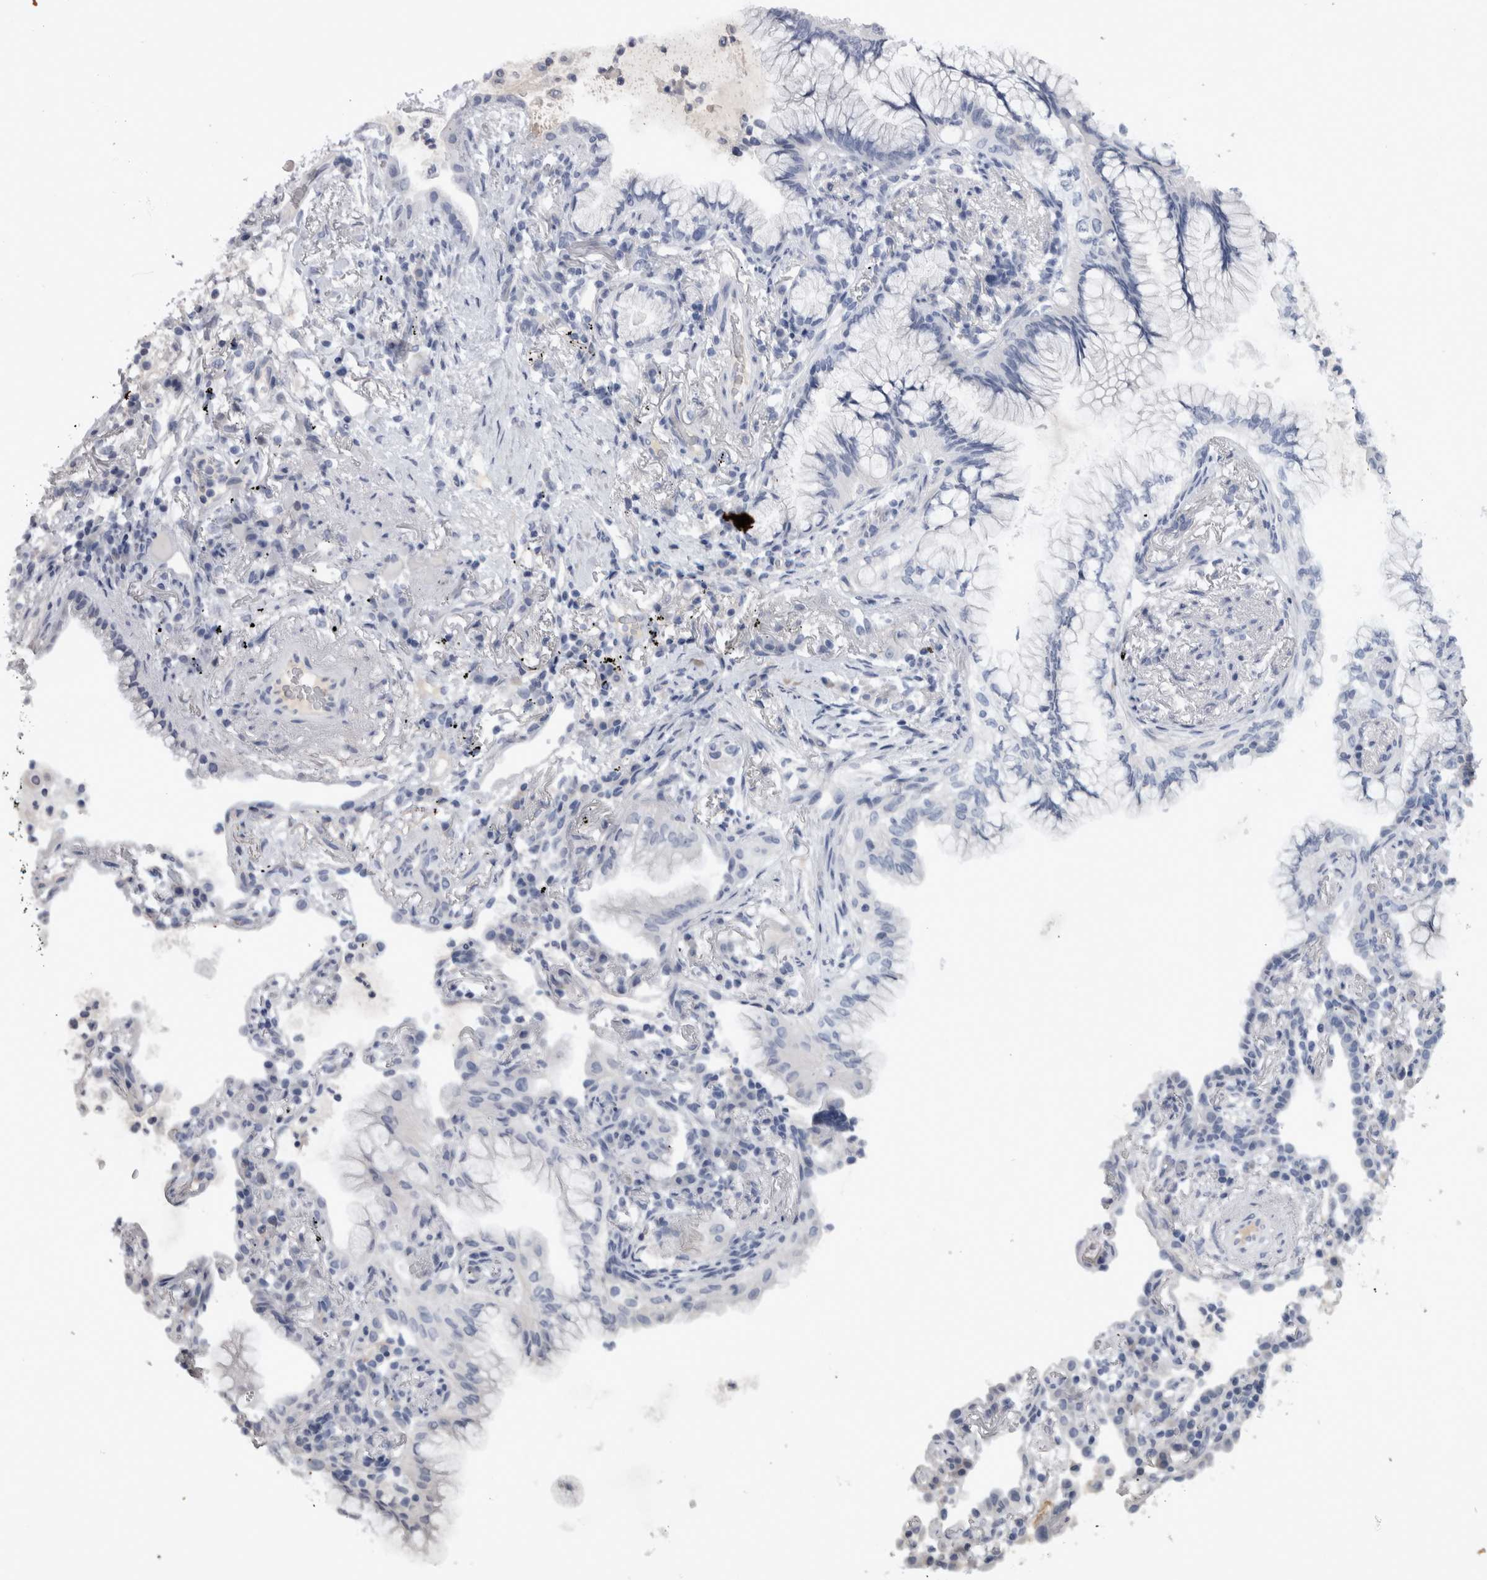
{"staining": {"intensity": "negative", "quantity": "none", "location": "none"}, "tissue": "lung cancer", "cell_type": "Tumor cells", "image_type": "cancer", "snomed": [{"axis": "morphology", "description": "Adenocarcinoma, NOS"}, {"axis": "topography", "description": "Lung"}], "caption": "High magnification brightfield microscopy of lung cancer (adenocarcinoma) stained with DAB (brown) and counterstained with hematoxylin (blue): tumor cells show no significant positivity.", "gene": "PAX5", "patient": {"sex": "female", "age": 70}}